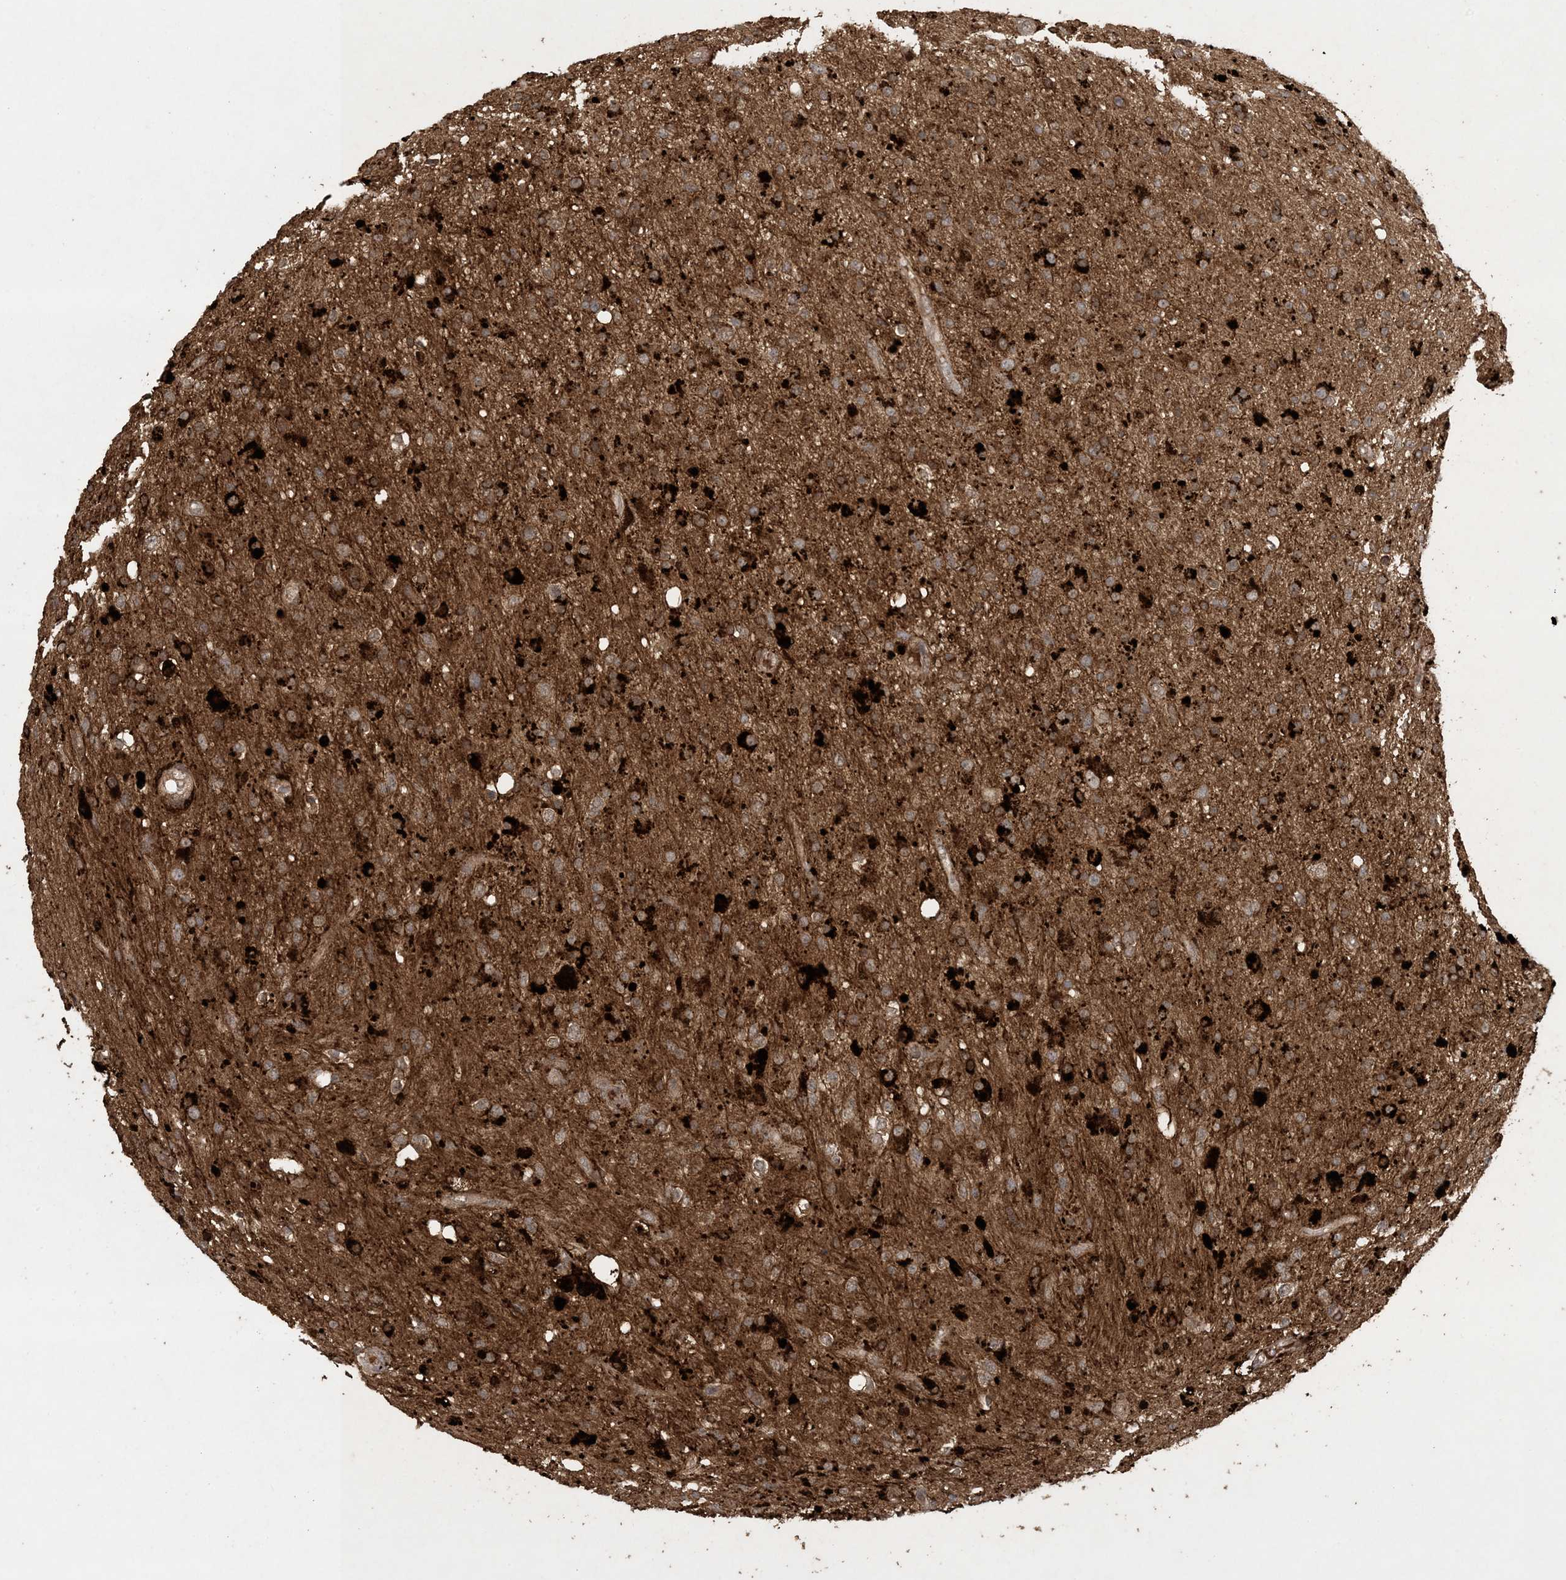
{"staining": {"intensity": "moderate", "quantity": ">75%", "location": "cytoplasmic/membranous"}, "tissue": "glioma", "cell_type": "Tumor cells", "image_type": "cancer", "snomed": [{"axis": "morphology", "description": "Glioma, malignant, High grade"}, {"axis": "topography", "description": "Brain"}], "caption": "Human high-grade glioma (malignant) stained with a brown dye displays moderate cytoplasmic/membranous positive staining in approximately >75% of tumor cells.", "gene": "EFCAB8", "patient": {"sex": "male", "age": 33}}